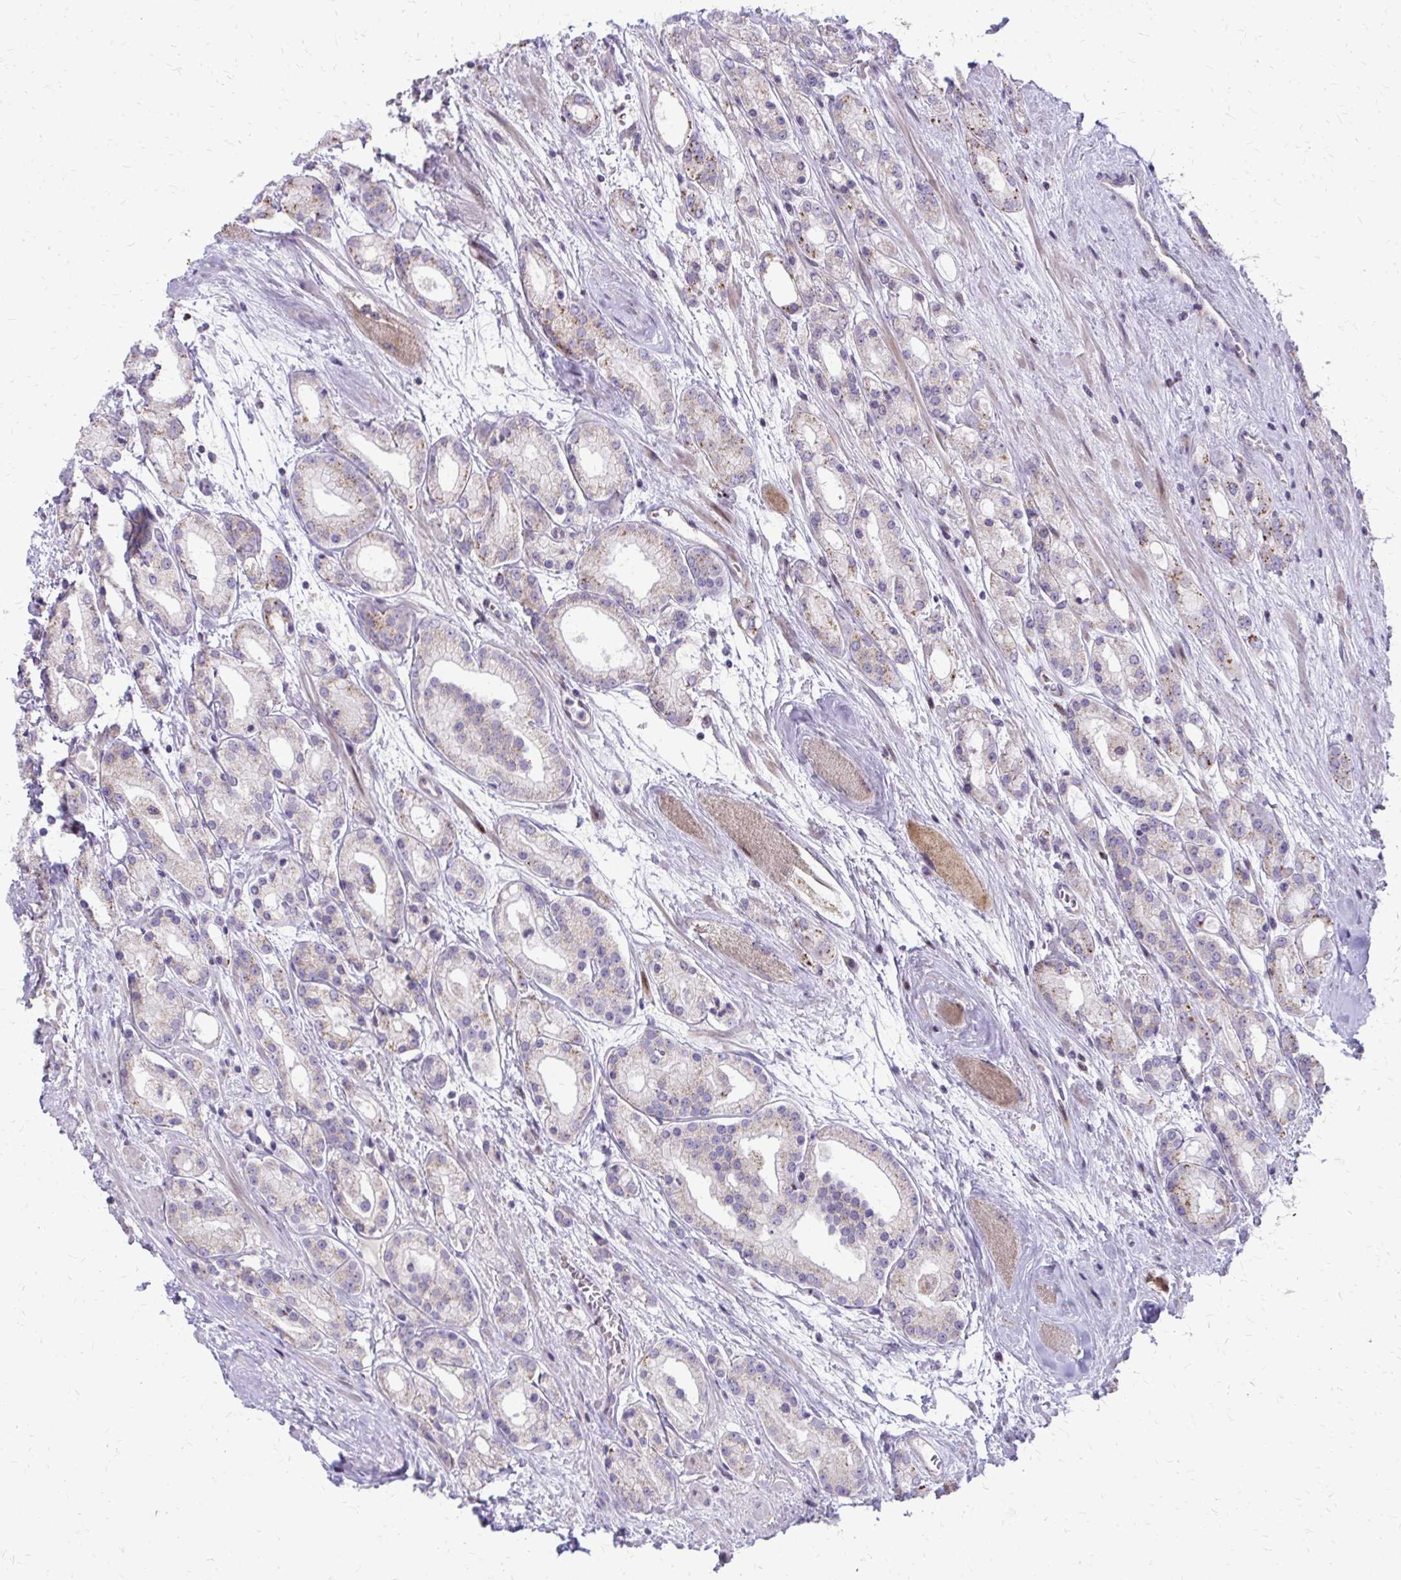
{"staining": {"intensity": "weak", "quantity": "<25%", "location": "cytoplasmic/membranous"}, "tissue": "prostate cancer", "cell_type": "Tumor cells", "image_type": "cancer", "snomed": [{"axis": "morphology", "description": "Adenocarcinoma, High grade"}, {"axis": "topography", "description": "Prostate"}], "caption": "Photomicrograph shows no significant protein positivity in tumor cells of prostate cancer (adenocarcinoma (high-grade)).", "gene": "PPDPFL", "patient": {"sex": "male", "age": 67}}